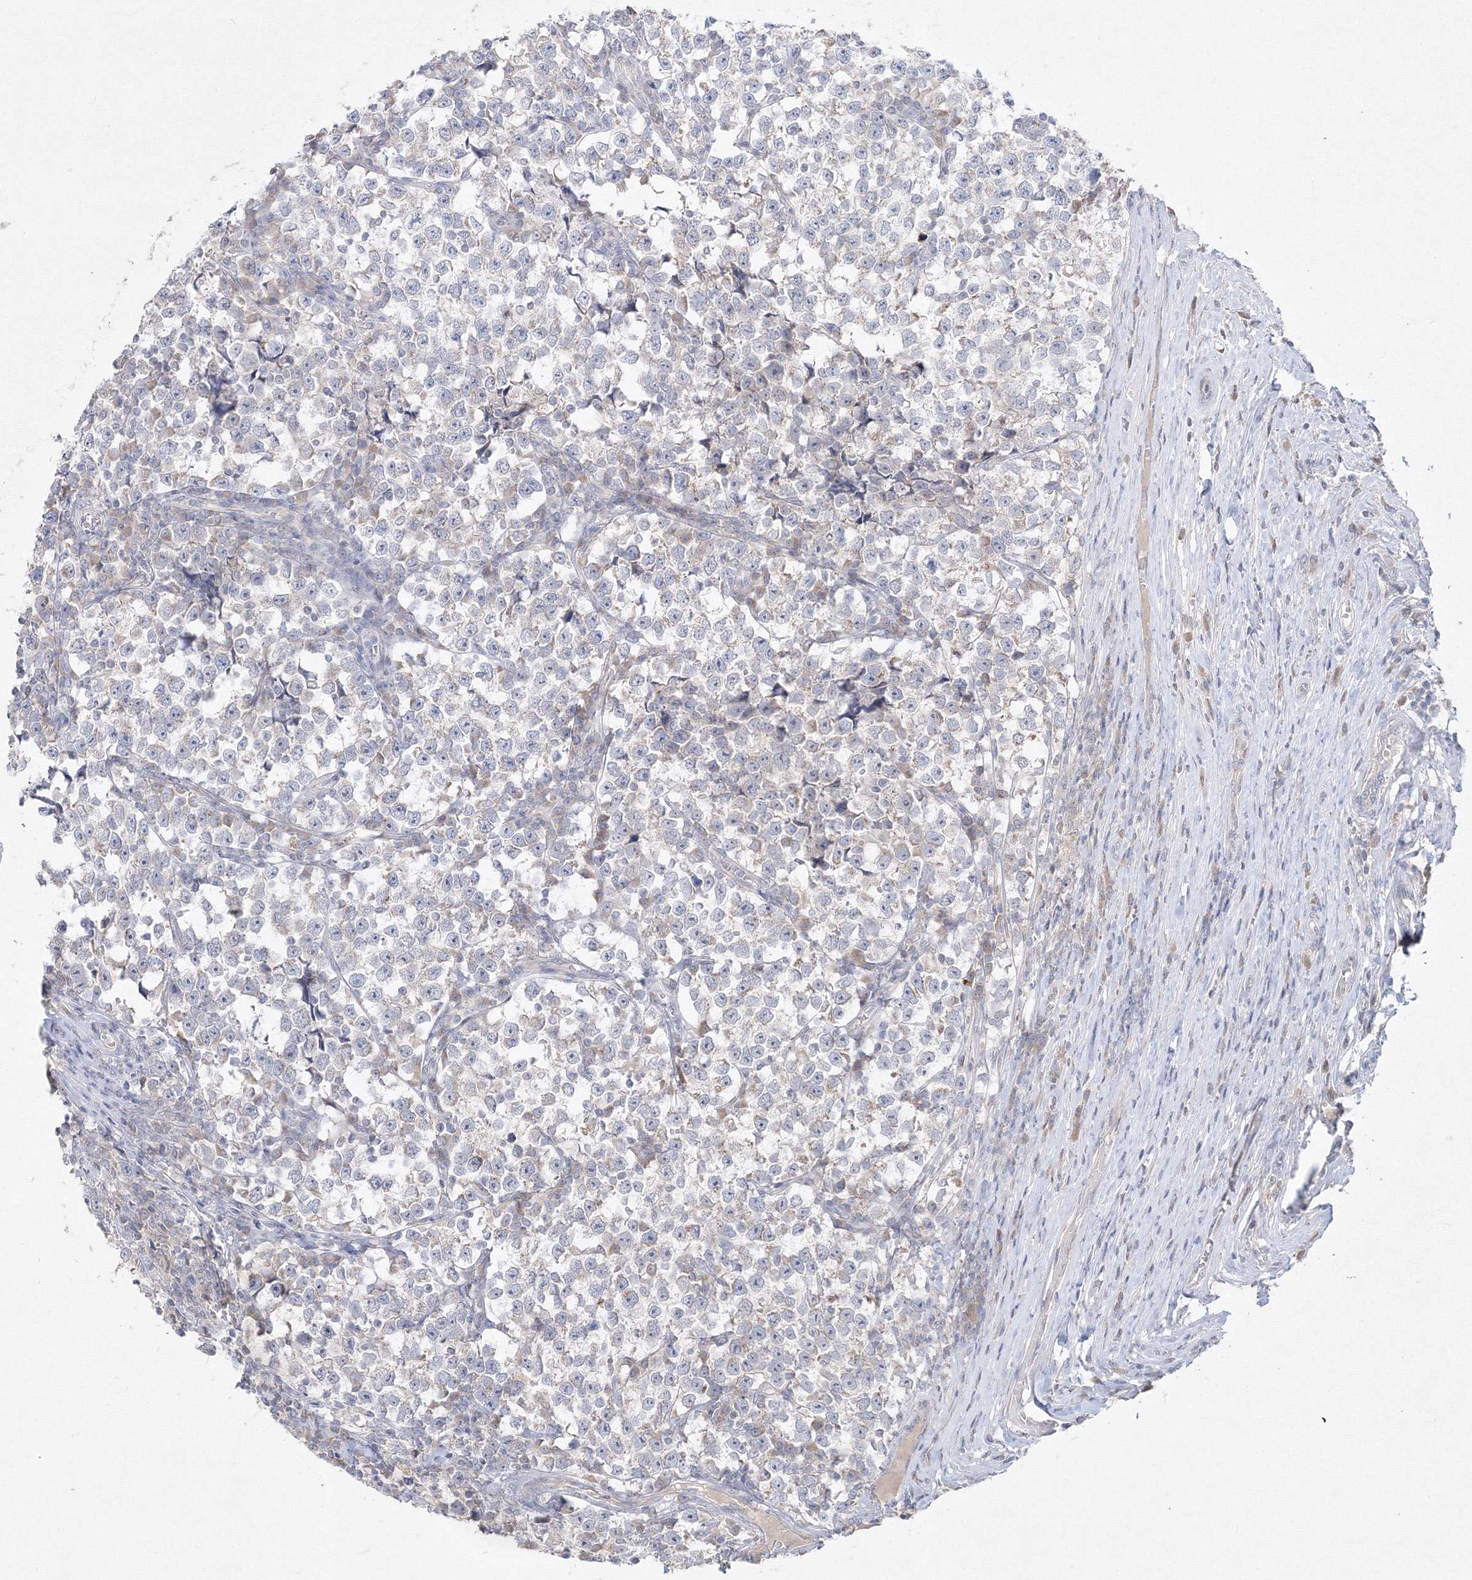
{"staining": {"intensity": "negative", "quantity": "none", "location": "none"}, "tissue": "testis cancer", "cell_type": "Tumor cells", "image_type": "cancer", "snomed": [{"axis": "morphology", "description": "Normal tissue, NOS"}, {"axis": "morphology", "description": "Seminoma, NOS"}, {"axis": "topography", "description": "Testis"}], "caption": "A high-resolution micrograph shows immunohistochemistry (IHC) staining of testis seminoma, which displays no significant expression in tumor cells.", "gene": "FBXL8", "patient": {"sex": "male", "age": 43}}